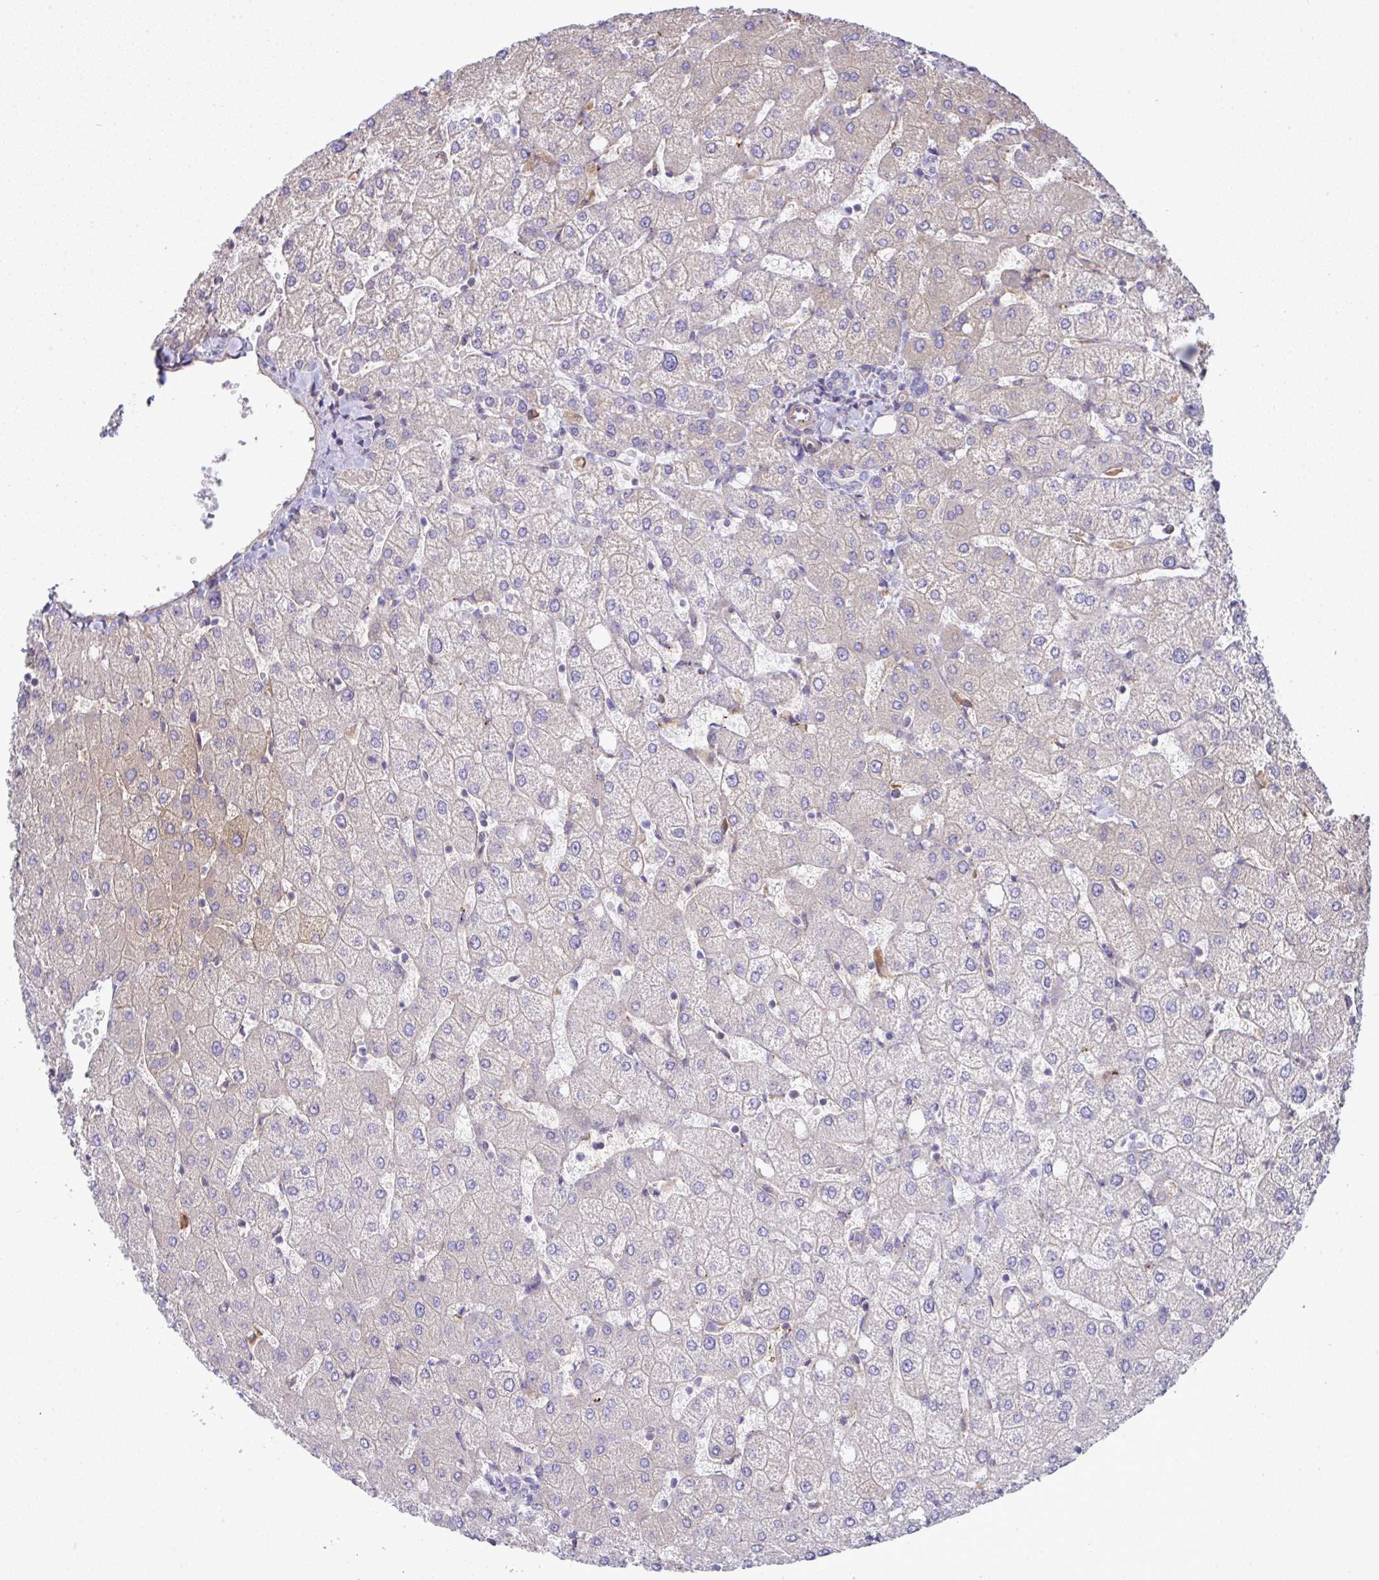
{"staining": {"intensity": "negative", "quantity": "none", "location": "none"}, "tissue": "liver", "cell_type": "Cholangiocytes", "image_type": "normal", "snomed": [{"axis": "morphology", "description": "Normal tissue, NOS"}, {"axis": "topography", "description": "Liver"}], "caption": "This image is of normal liver stained with IHC to label a protein in brown with the nuclei are counter-stained blue. There is no staining in cholangiocytes. The staining is performed using DAB brown chromogen with nuclei counter-stained in using hematoxylin.", "gene": "GRID2", "patient": {"sex": "female", "age": 54}}